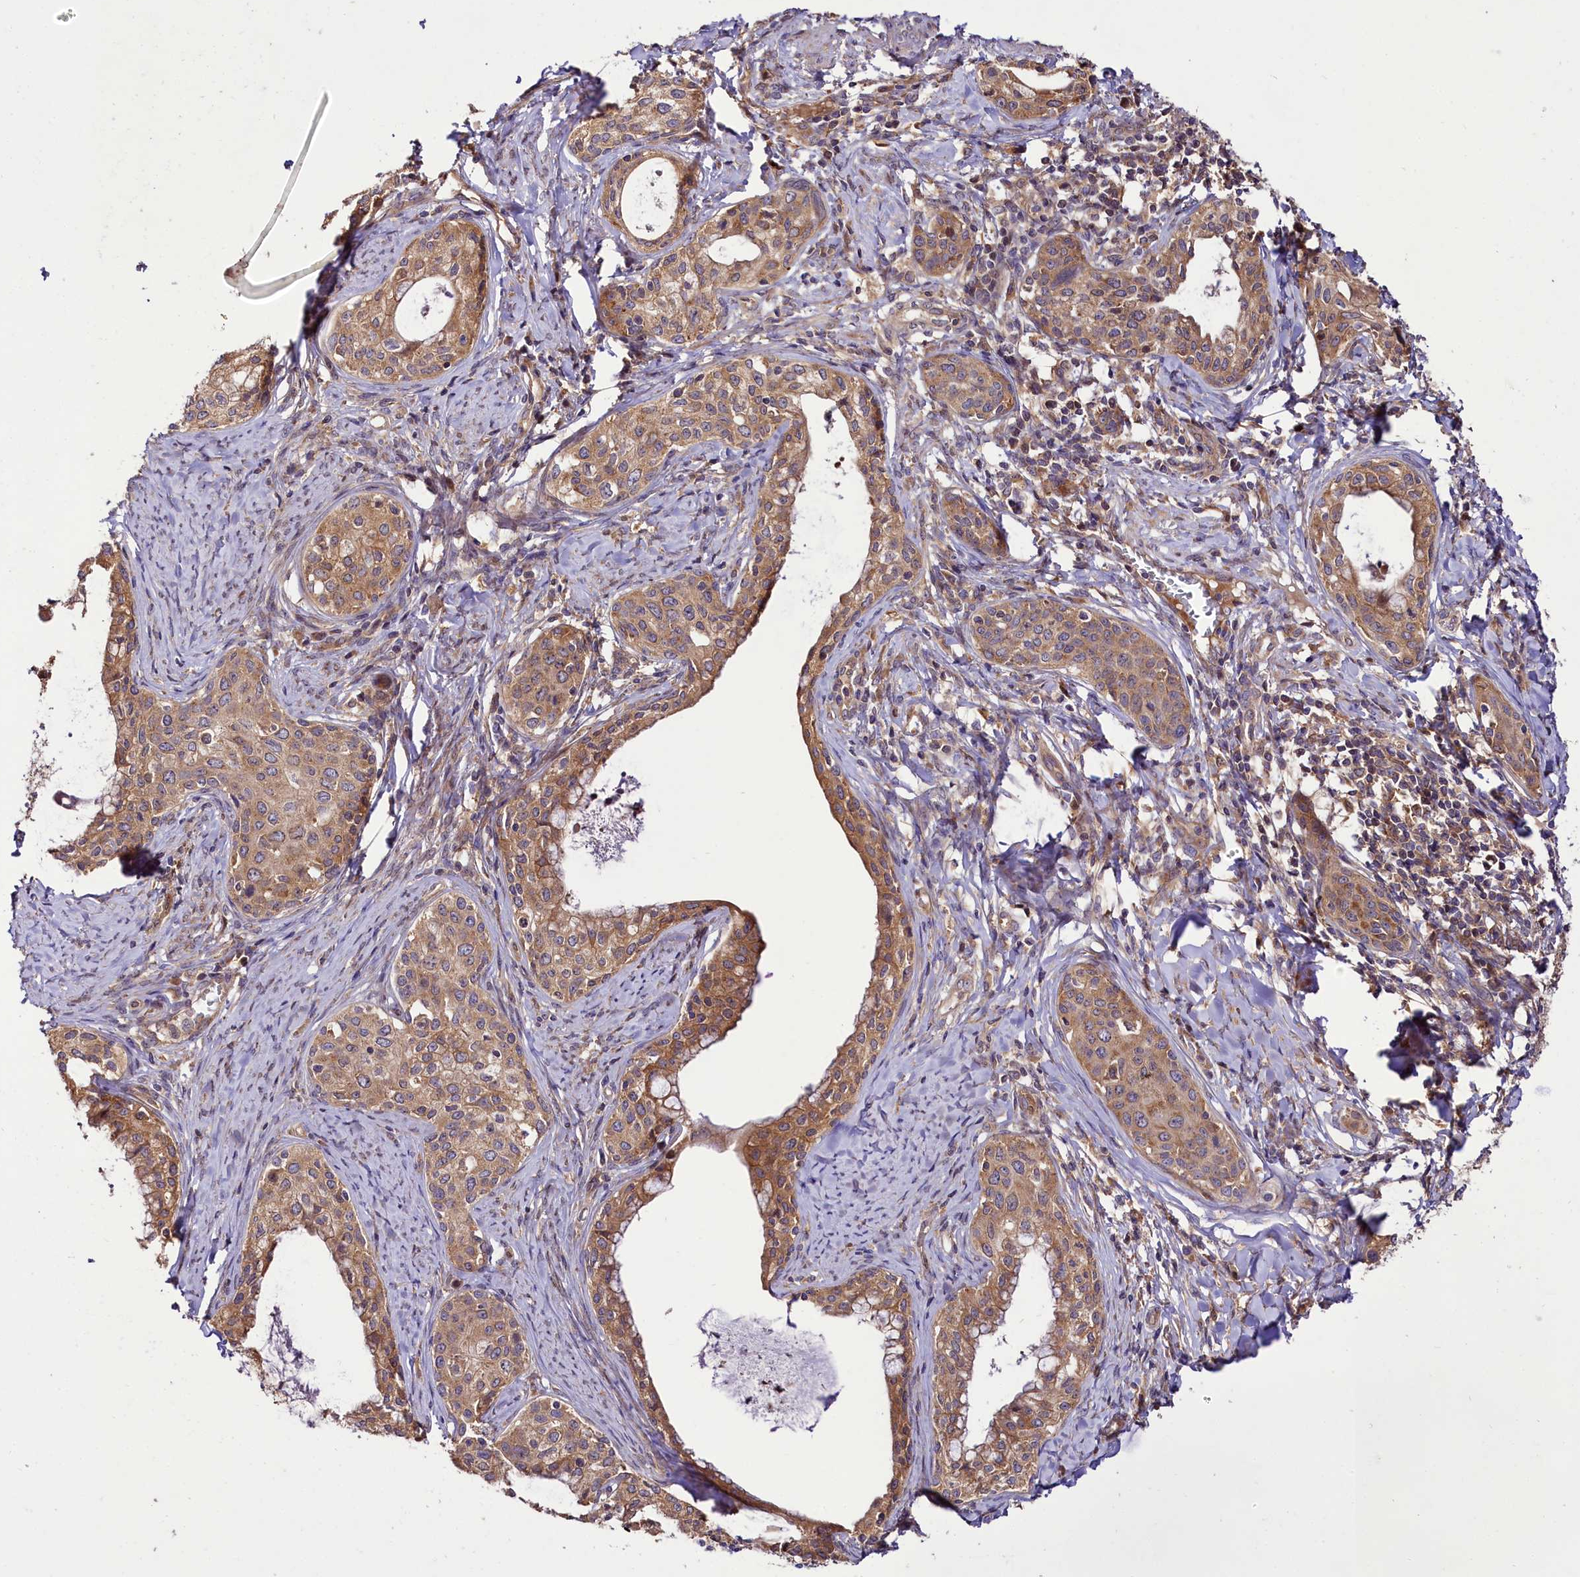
{"staining": {"intensity": "moderate", "quantity": ">75%", "location": "cytoplasmic/membranous"}, "tissue": "cervical cancer", "cell_type": "Tumor cells", "image_type": "cancer", "snomed": [{"axis": "morphology", "description": "Squamous cell carcinoma, NOS"}, {"axis": "morphology", "description": "Adenocarcinoma, NOS"}, {"axis": "topography", "description": "Cervix"}], "caption": "The photomicrograph exhibits immunohistochemical staining of cervical squamous cell carcinoma. There is moderate cytoplasmic/membranous expression is appreciated in about >75% of tumor cells.", "gene": "NAA25", "patient": {"sex": "female", "age": 52}}